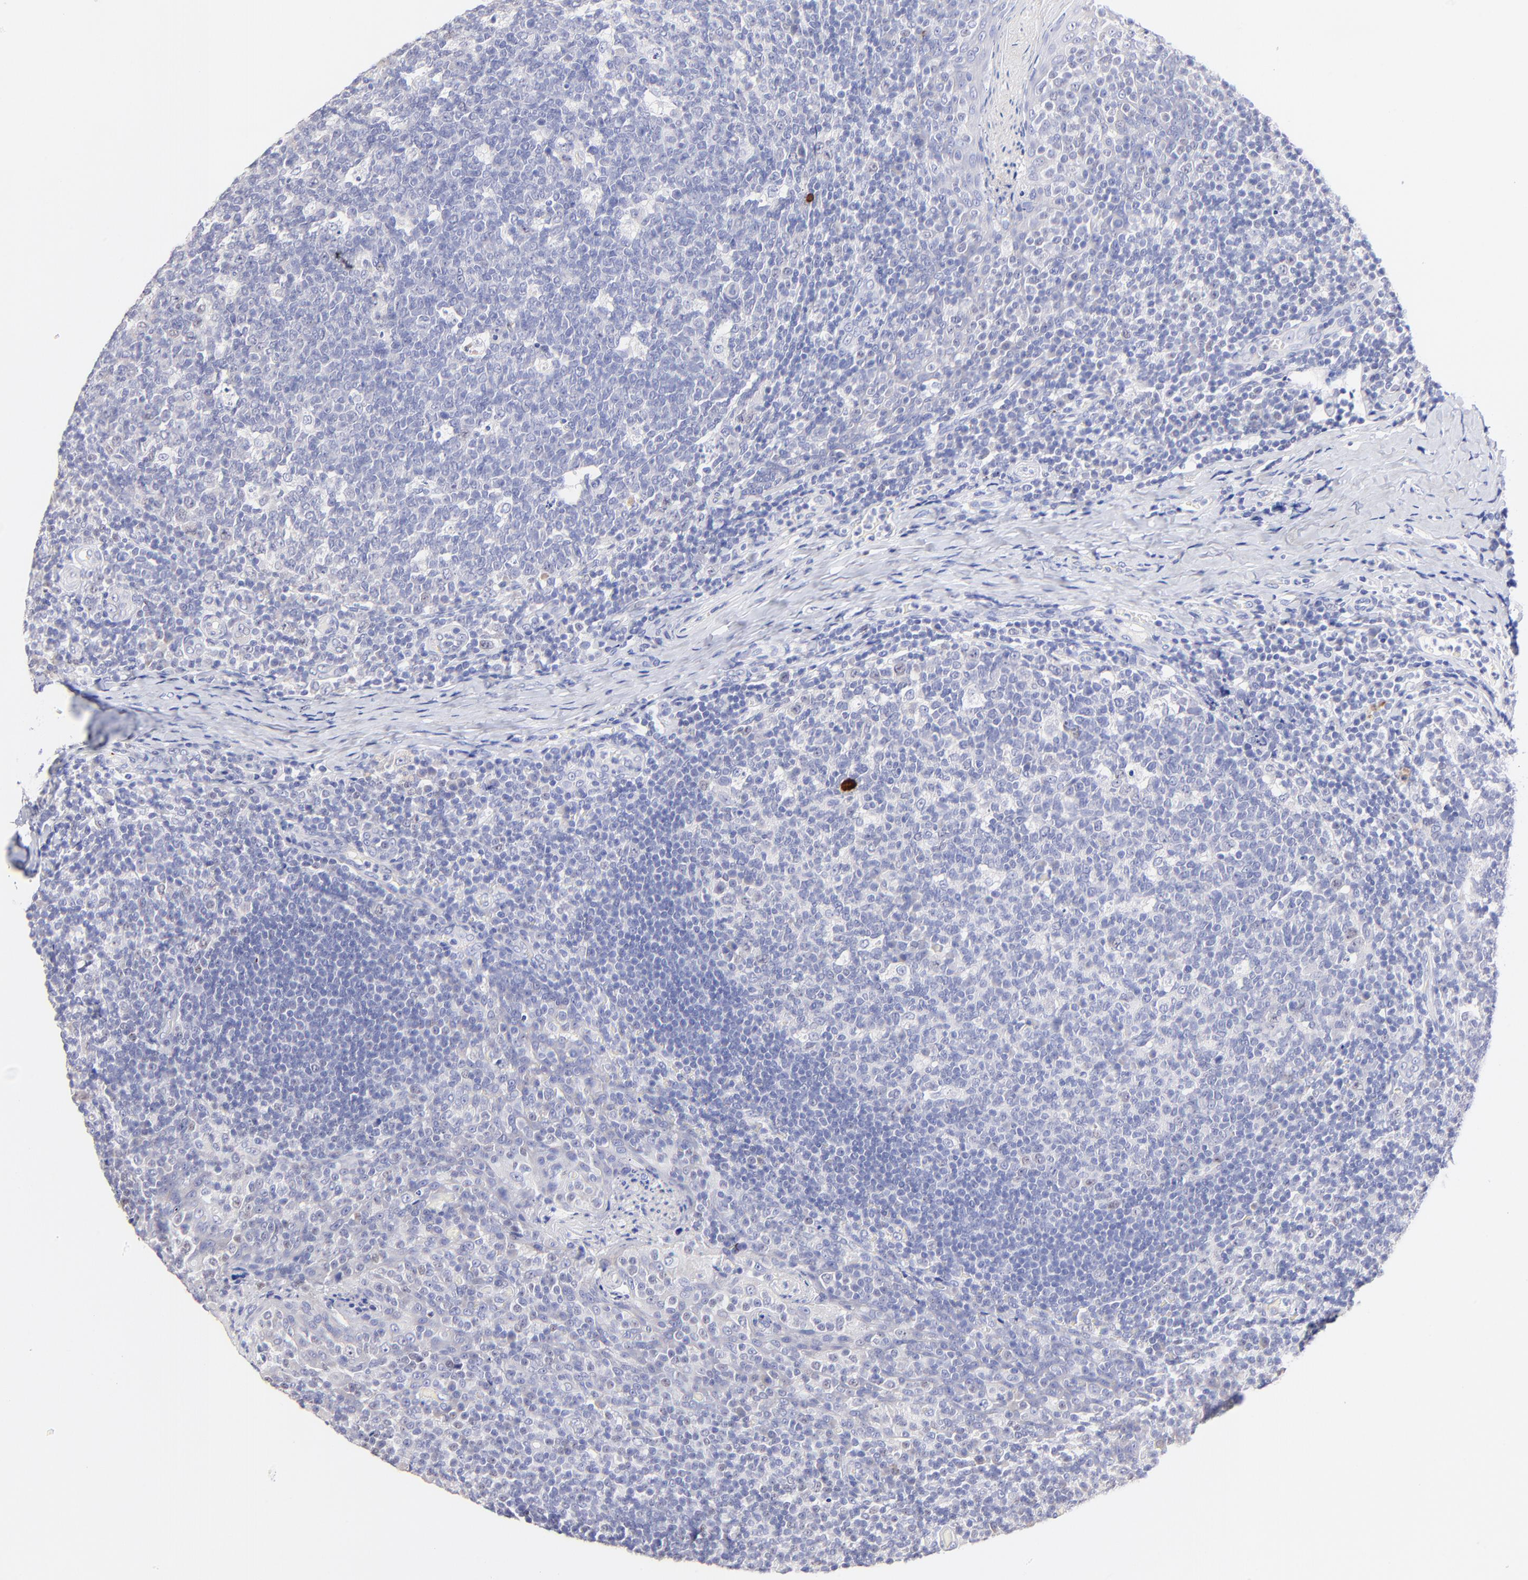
{"staining": {"intensity": "negative", "quantity": "none", "location": "none"}, "tissue": "tonsil", "cell_type": "Germinal center cells", "image_type": "normal", "snomed": [{"axis": "morphology", "description": "Normal tissue, NOS"}, {"axis": "topography", "description": "Tonsil"}], "caption": "The histopathology image reveals no staining of germinal center cells in benign tonsil. (Stains: DAB (3,3'-diaminobenzidine) immunohistochemistry with hematoxylin counter stain, Microscopy: brightfield microscopy at high magnification).", "gene": "RAB3A", "patient": {"sex": "male", "age": 17}}